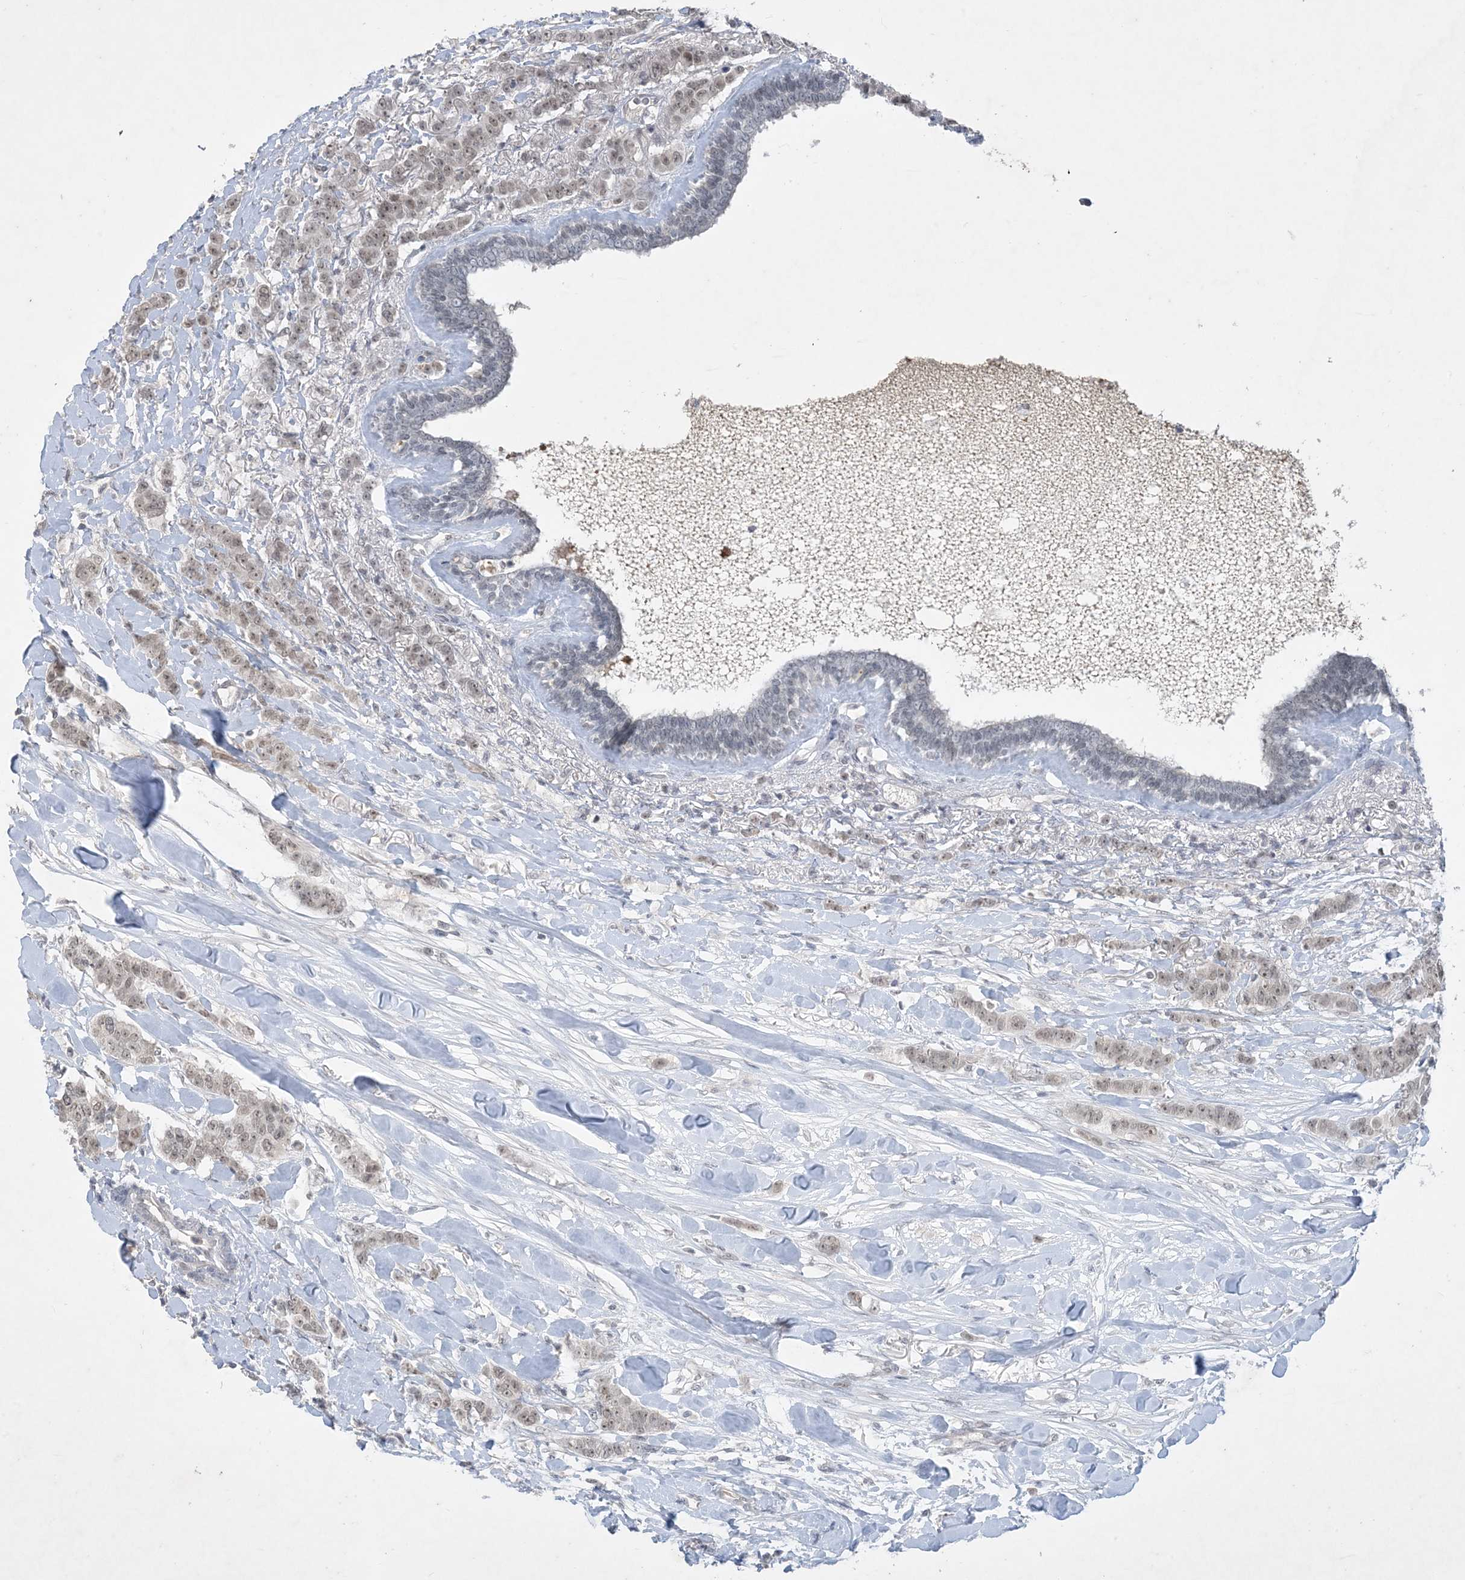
{"staining": {"intensity": "weak", "quantity": ">75%", "location": "nuclear"}, "tissue": "breast cancer", "cell_type": "Tumor cells", "image_type": "cancer", "snomed": [{"axis": "morphology", "description": "Duct carcinoma"}, {"axis": "topography", "description": "Breast"}], "caption": "This histopathology image displays immunohistochemistry (IHC) staining of human invasive ductal carcinoma (breast), with low weak nuclear expression in about >75% of tumor cells.", "gene": "ZNF674", "patient": {"sex": "female", "age": 40}}